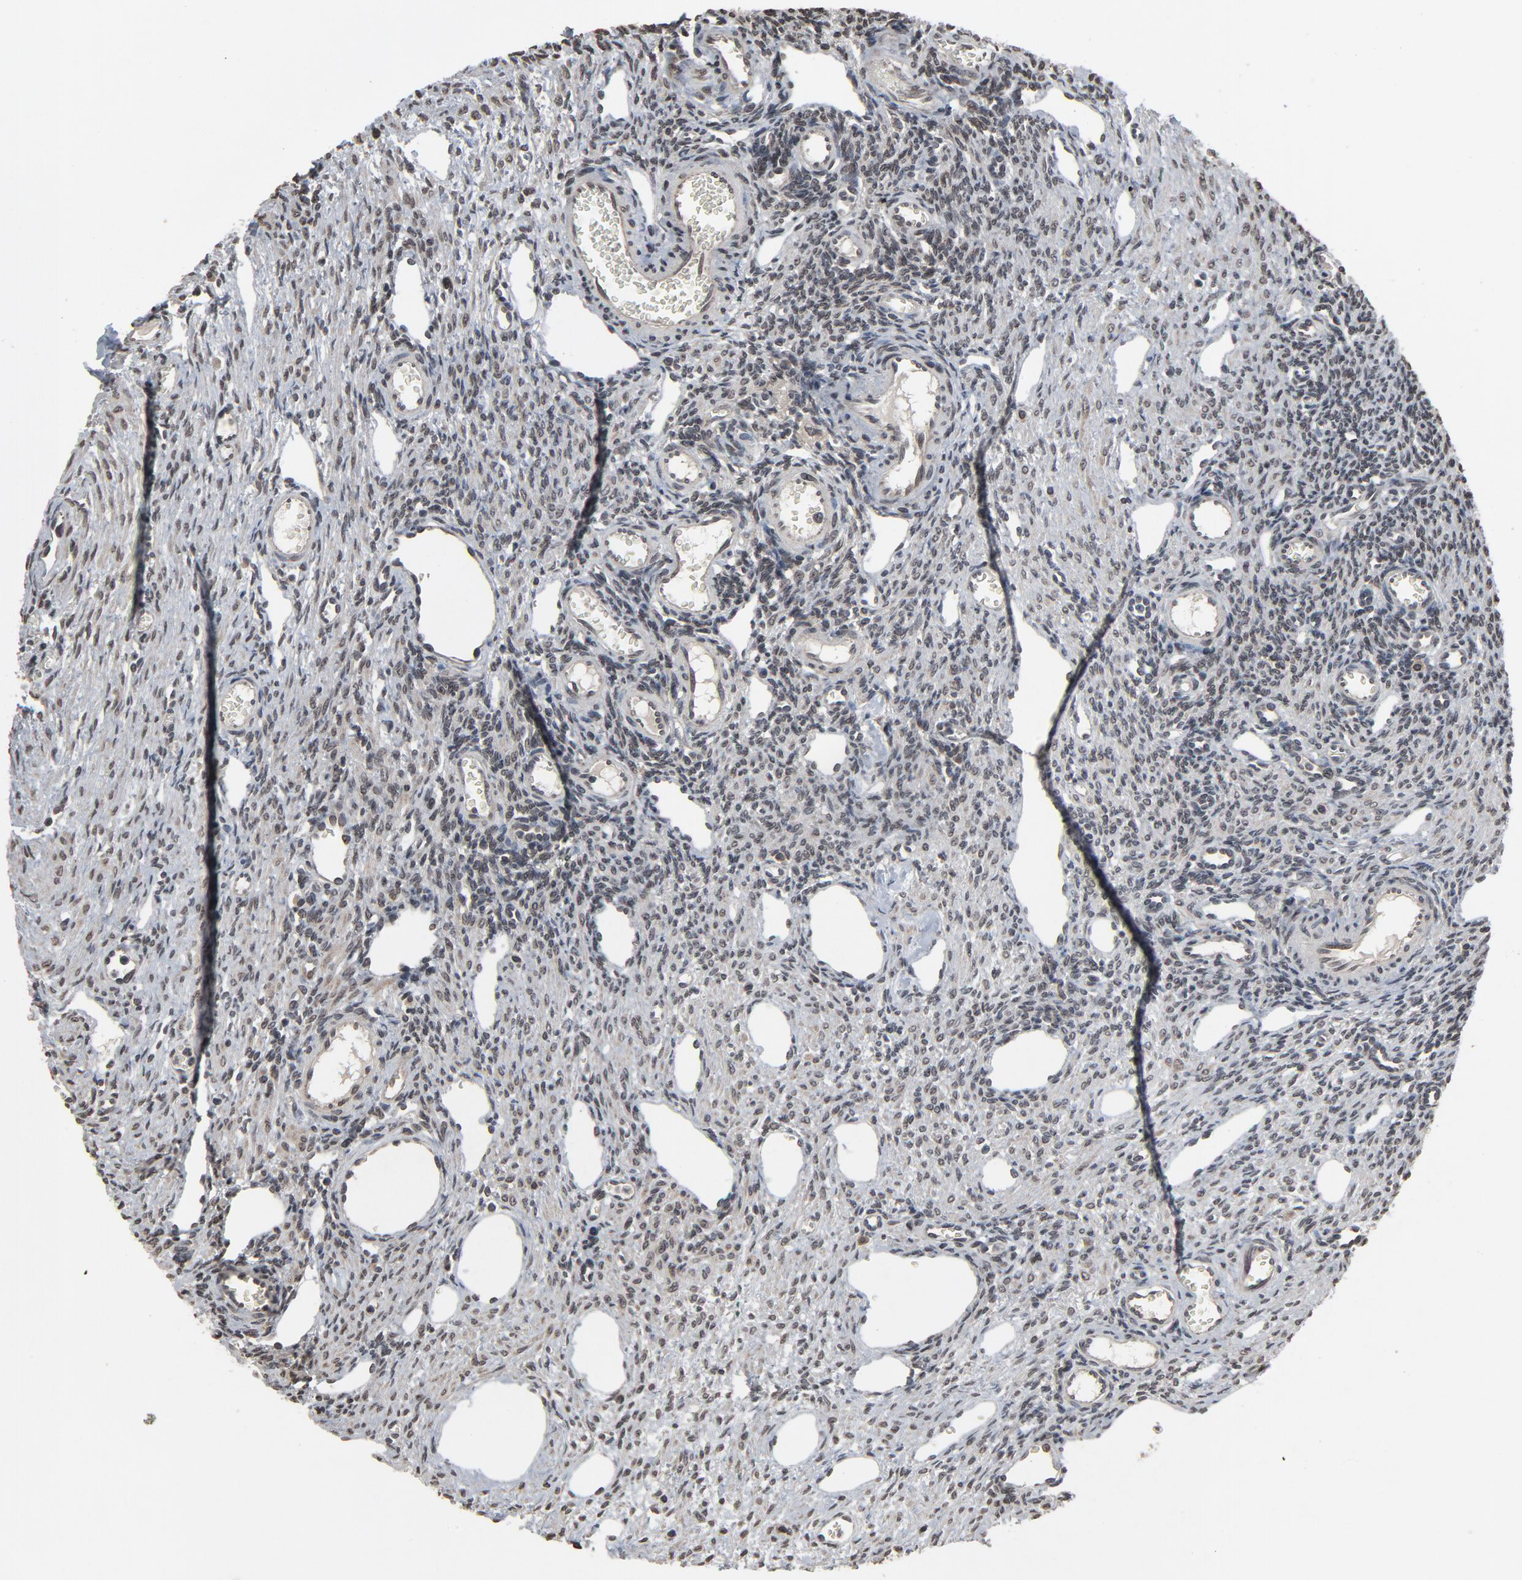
{"staining": {"intensity": "weak", "quantity": "<25%", "location": "cytoplasmic/membranous,nuclear"}, "tissue": "ovary", "cell_type": "Ovarian stroma cells", "image_type": "normal", "snomed": [{"axis": "morphology", "description": "Normal tissue, NOS"}, {"axis": "topography", "description": "Ovary"}], "caption": "This photomicrograph is of unremarkable ovary stained with IHC to label a protein in brown with the nuclei are counter-stained blue. There is no staining in ovarian stroma cells. (Brightfield microscopy of DAB IHC at high magnification).", "gene": "POM121", "patient": {"sex": "female", "age": 33}}